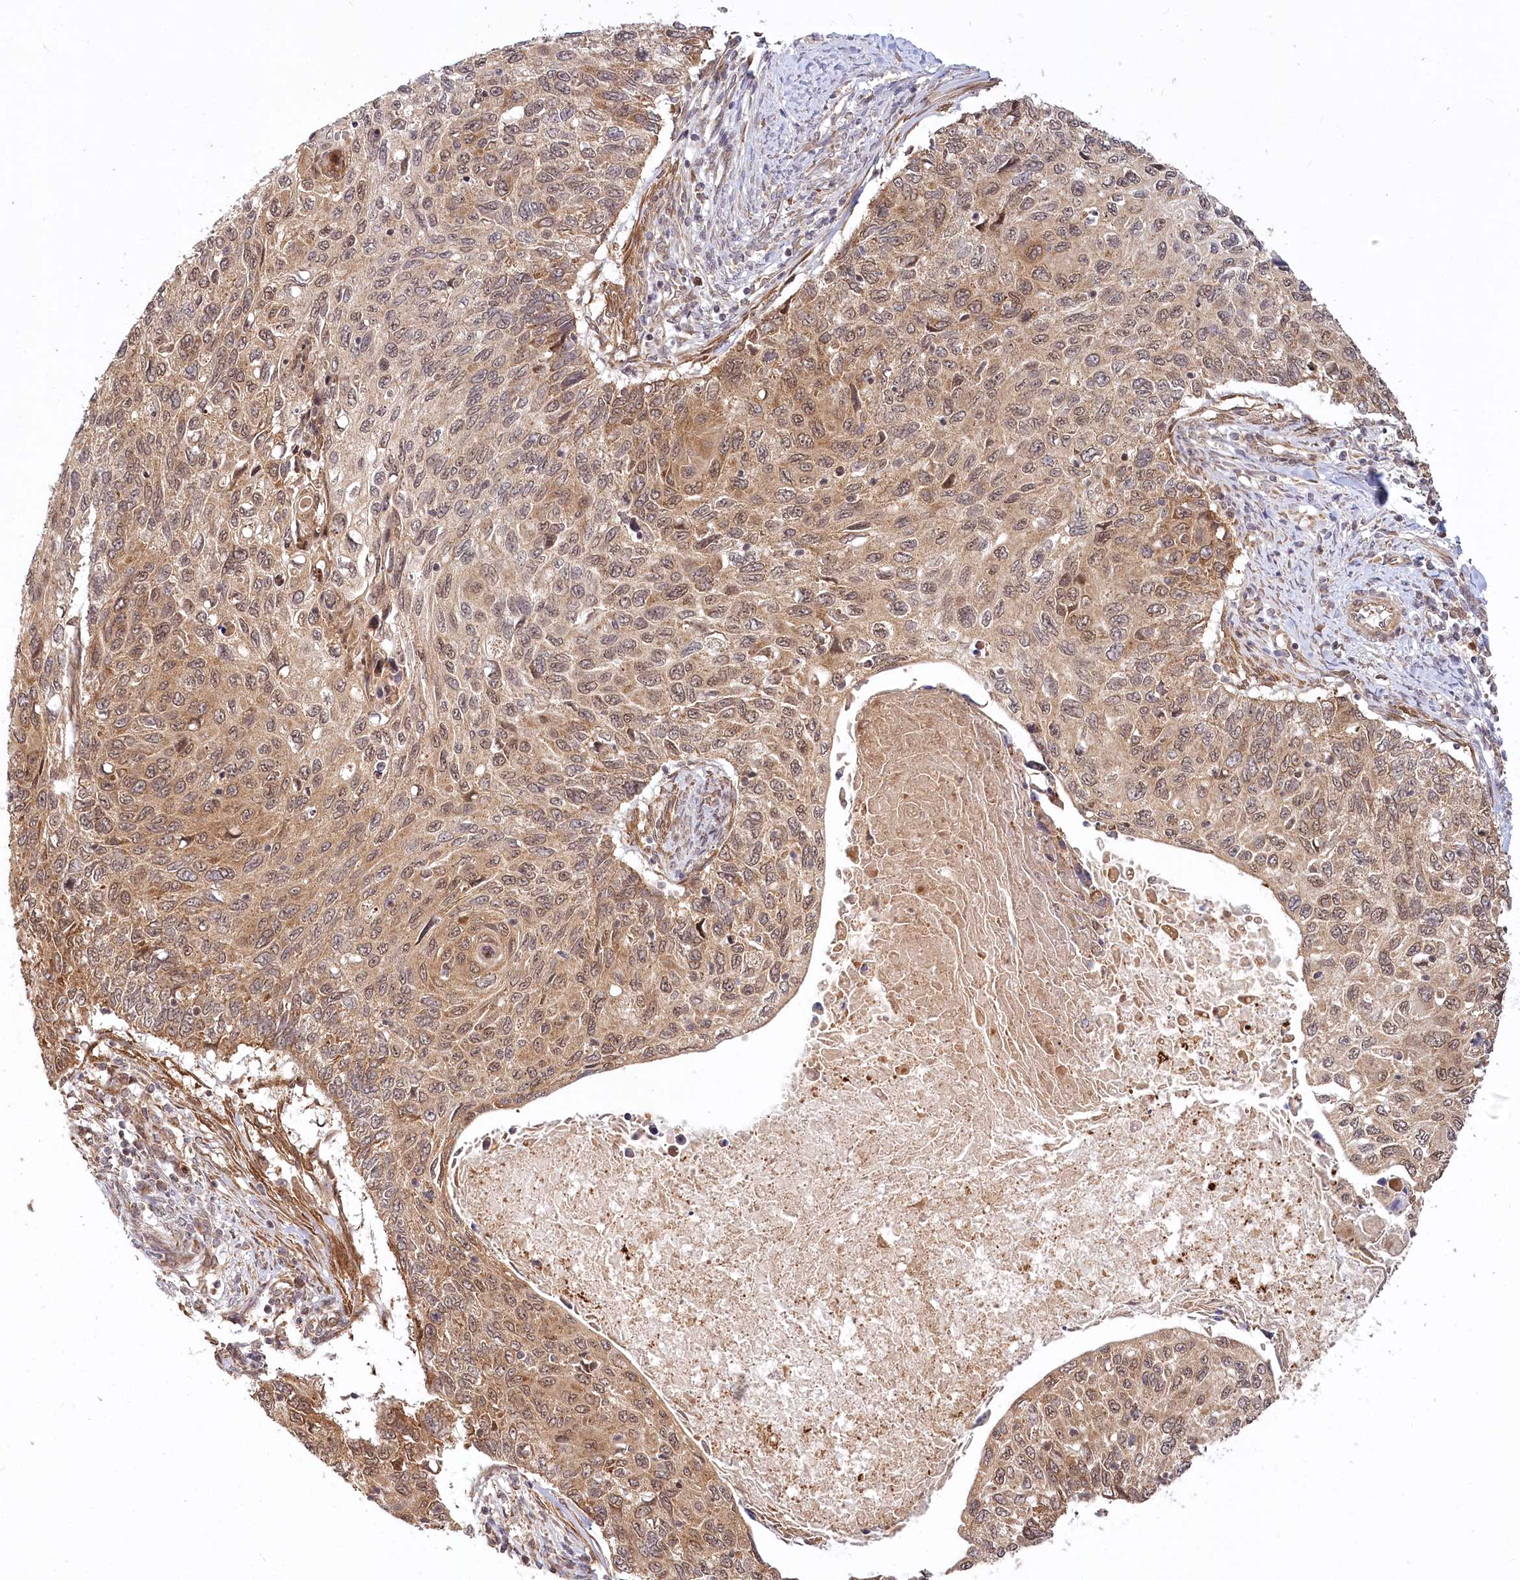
{"staining": {"intensity": "moderate", "quantity": ">75%", "location": "cytoplasmic/membranous,nuclear"}, "tissue": "cervical cancer", "cell_type": "Tumor cells", "image_type": "cancer", "snomed": [{"axis": "morphology", "description": "Squamous cell carcinoma, NOS"}, {"axis": "topography", "description": "Cervix"}], "caption": "This photomicrograph reveals IHC staining of squamous cell carcinoma (cervical), with medium moderate cytoplasmic/membranous and nuclear positivity in about >75% of tumor cells.", "gene": "CEP70", "patient": {"sex": "female", "age": 70}}